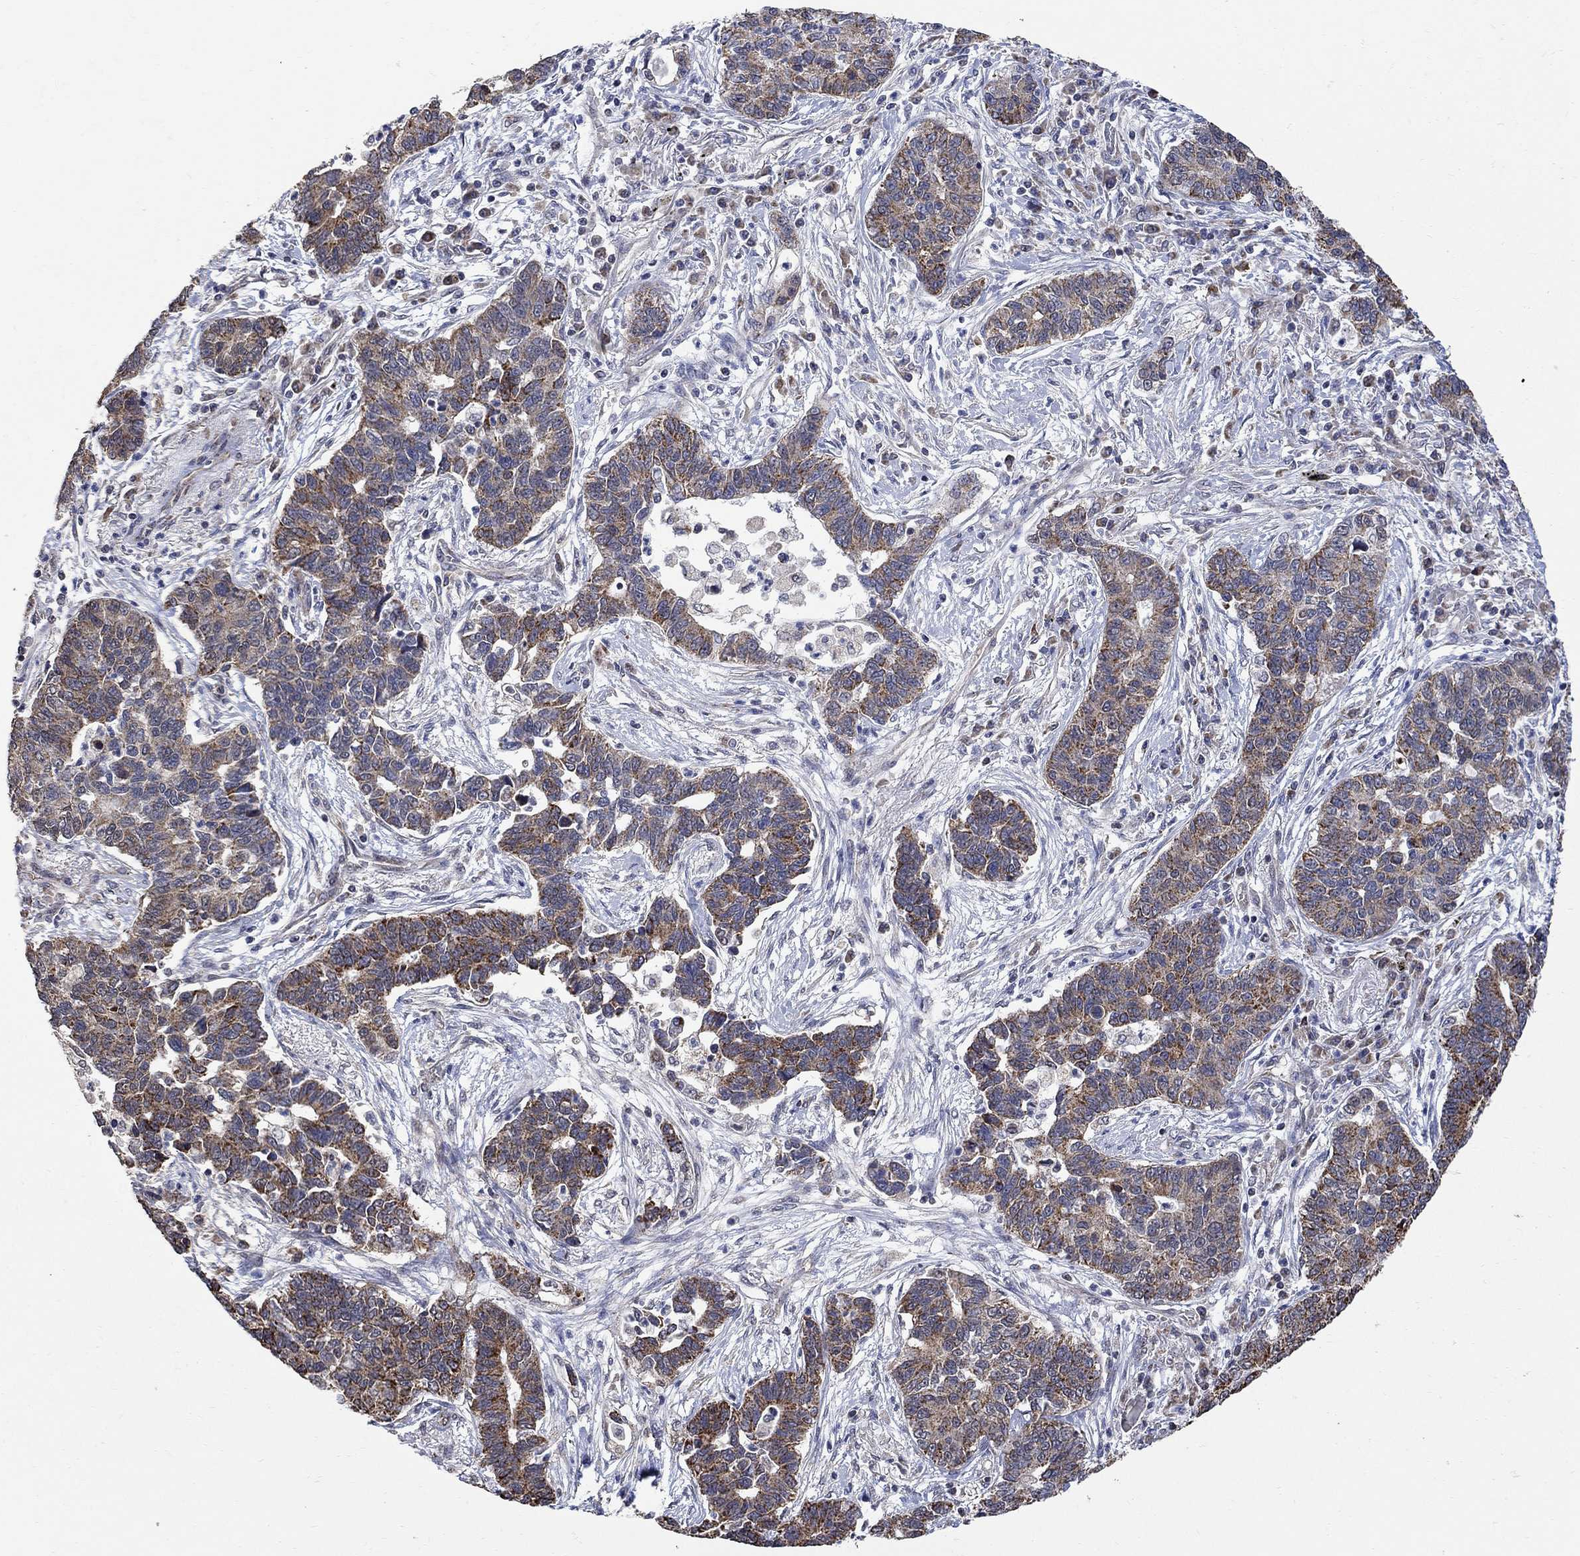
{"staining": {"intensity": "strong", "quantity": "<25%", "location": "cytoplasmic/membranous"}, "tissue": "lung cancer", "cell_type": "Tumor cells", "image_type": "cancer", "snomed": [{"axis": "morphology", "description": "Adenocarcinoma, NOS"}, {"axis": "topography", "description": "Lung"}], "caption": "Adenocarcinoma (lung) stained for a protein (brown) demonstrates strong cytoplasmic/membranous positive expression in about <25% of tumor cells.", "gene": "ANKRA2", "patient": {"sex": "female", "age": 57}}